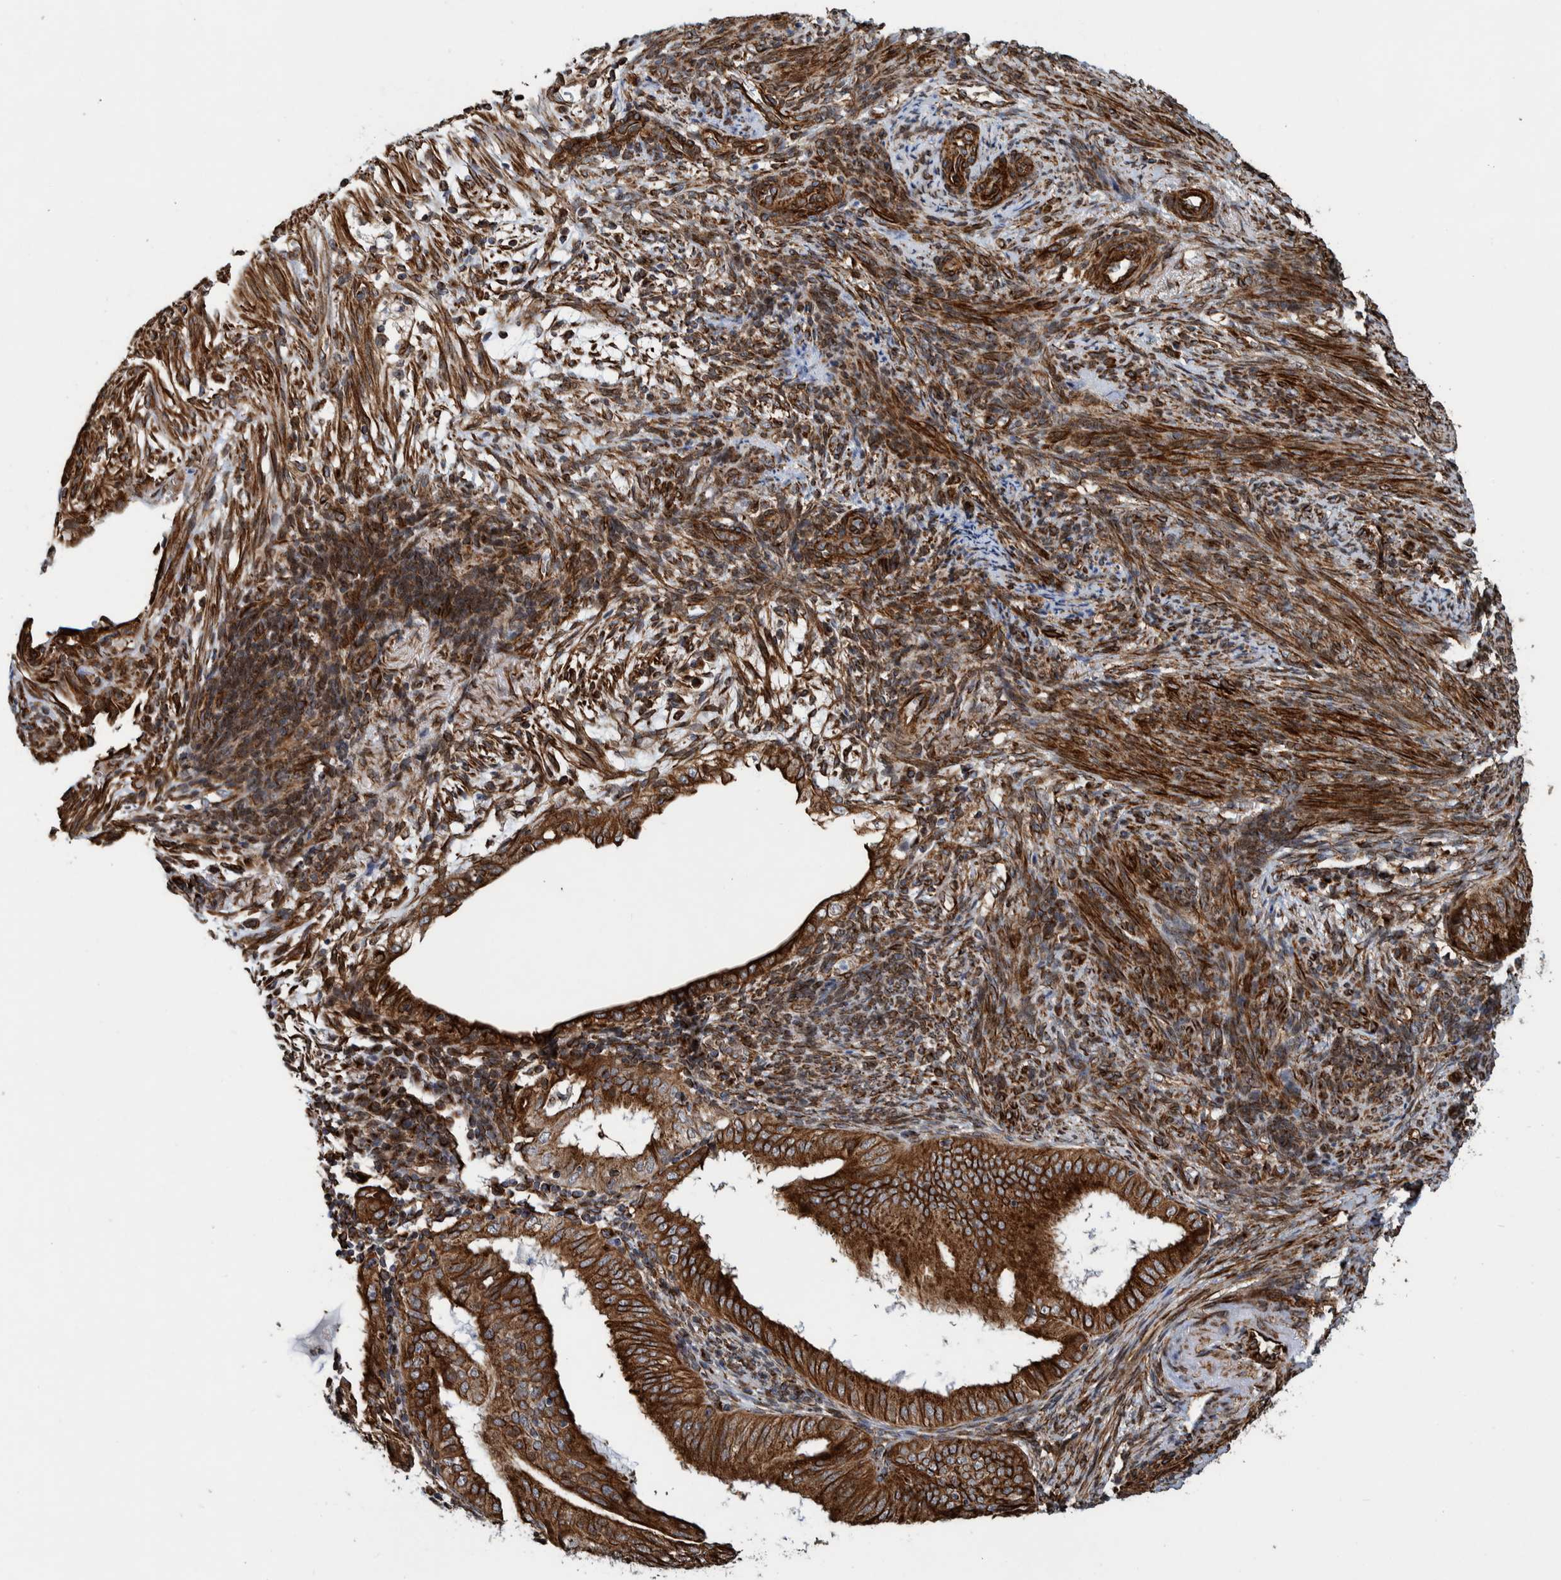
{"staining": {"intensity": "strong", "quantity": ">75%", "location": "cytoplasmic/membranous"}, "tissue": "endometrial cancer", "cell_type": "Tumor cells", "image_type": "cancer", "snomed": [{"axis": "morphology", "description": "Adenocarcinoma, NOS"}, {"axis": "topography", "description": "Endometrium"}], "caption": "High-magnification brightfield microscopy of endometrial cancer (adenocarcinoma) stained with DAB (3,3'-diaminobenzidine) (brown) and counterstained with hematoxylin (blue). tumor cells exhibit strong cytoplasmic/membranous expression is present in approximately>75% of cells. (Stains: DAB (3,3'-diaminobenzidine) in brown, nuclei in blue, Microscopy: brightfield microscopy at high magnification).", "gene": "CCDC57", "patient": {"sex": "female", "age": 58}}